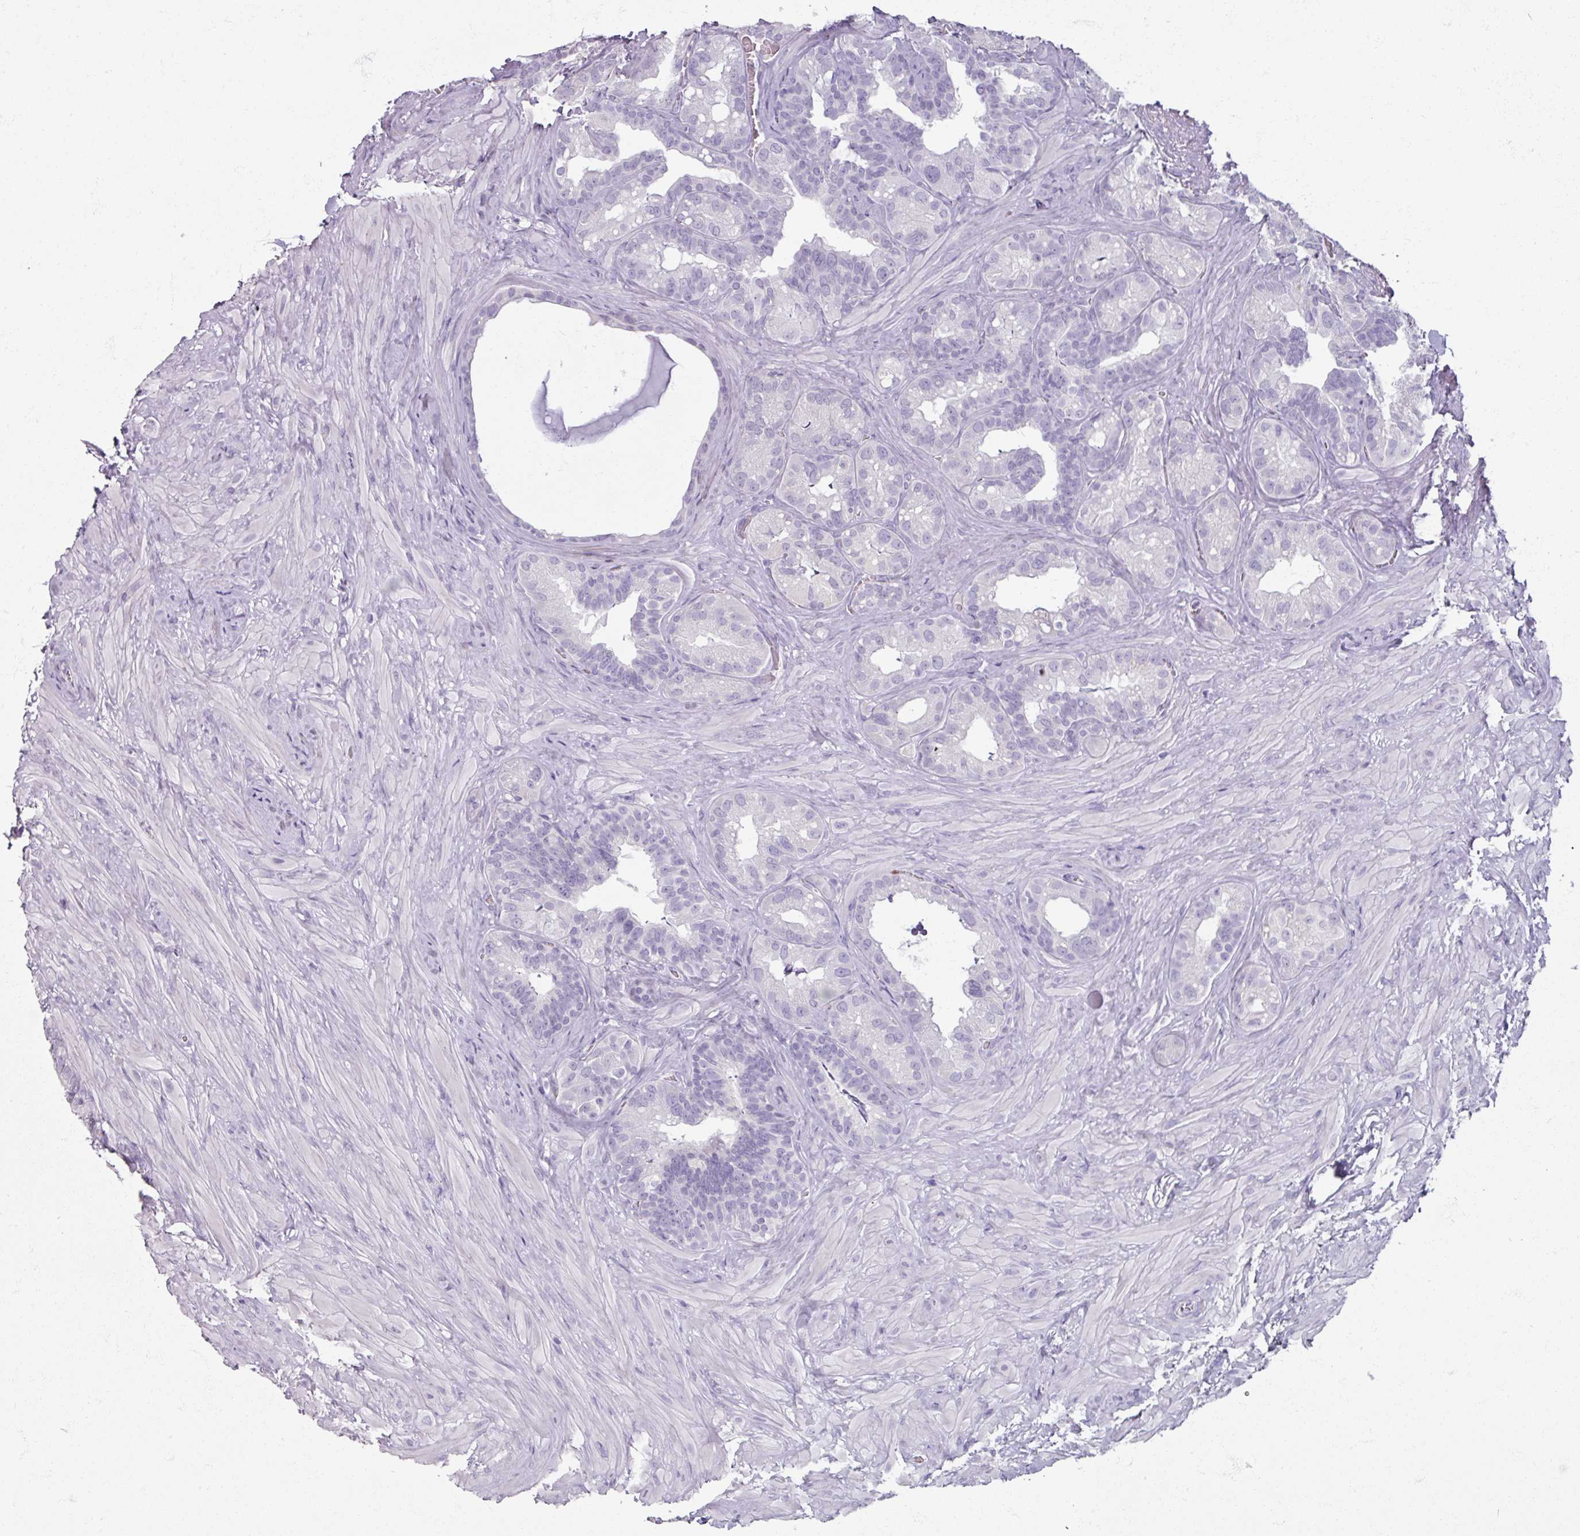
{"staining": {"intensity": "negative", "quantity": "none", "location": "none"}, "tissue": "seminal vesicle", "cell_type": "Glandular cells", "image_type": "normal", "snomed": [{"axis": "morphology", "description": "Normal tissue, NOS"}, {"axis": "topography", "description": "Seminal veicle"}], "caption": "DAB immunohistochemical staining of unremarkable human seminal vesicle displays no significant staining in glandular cells. Brightfield microscopy of immunohistochemistry (IHC) stained with DAB (3,3'-diaminobenzidine) (brown) and hematoxylin (blue), captured at high magnification.", "gene": "TG", "patient": {"sex": "male", "age": 60}}